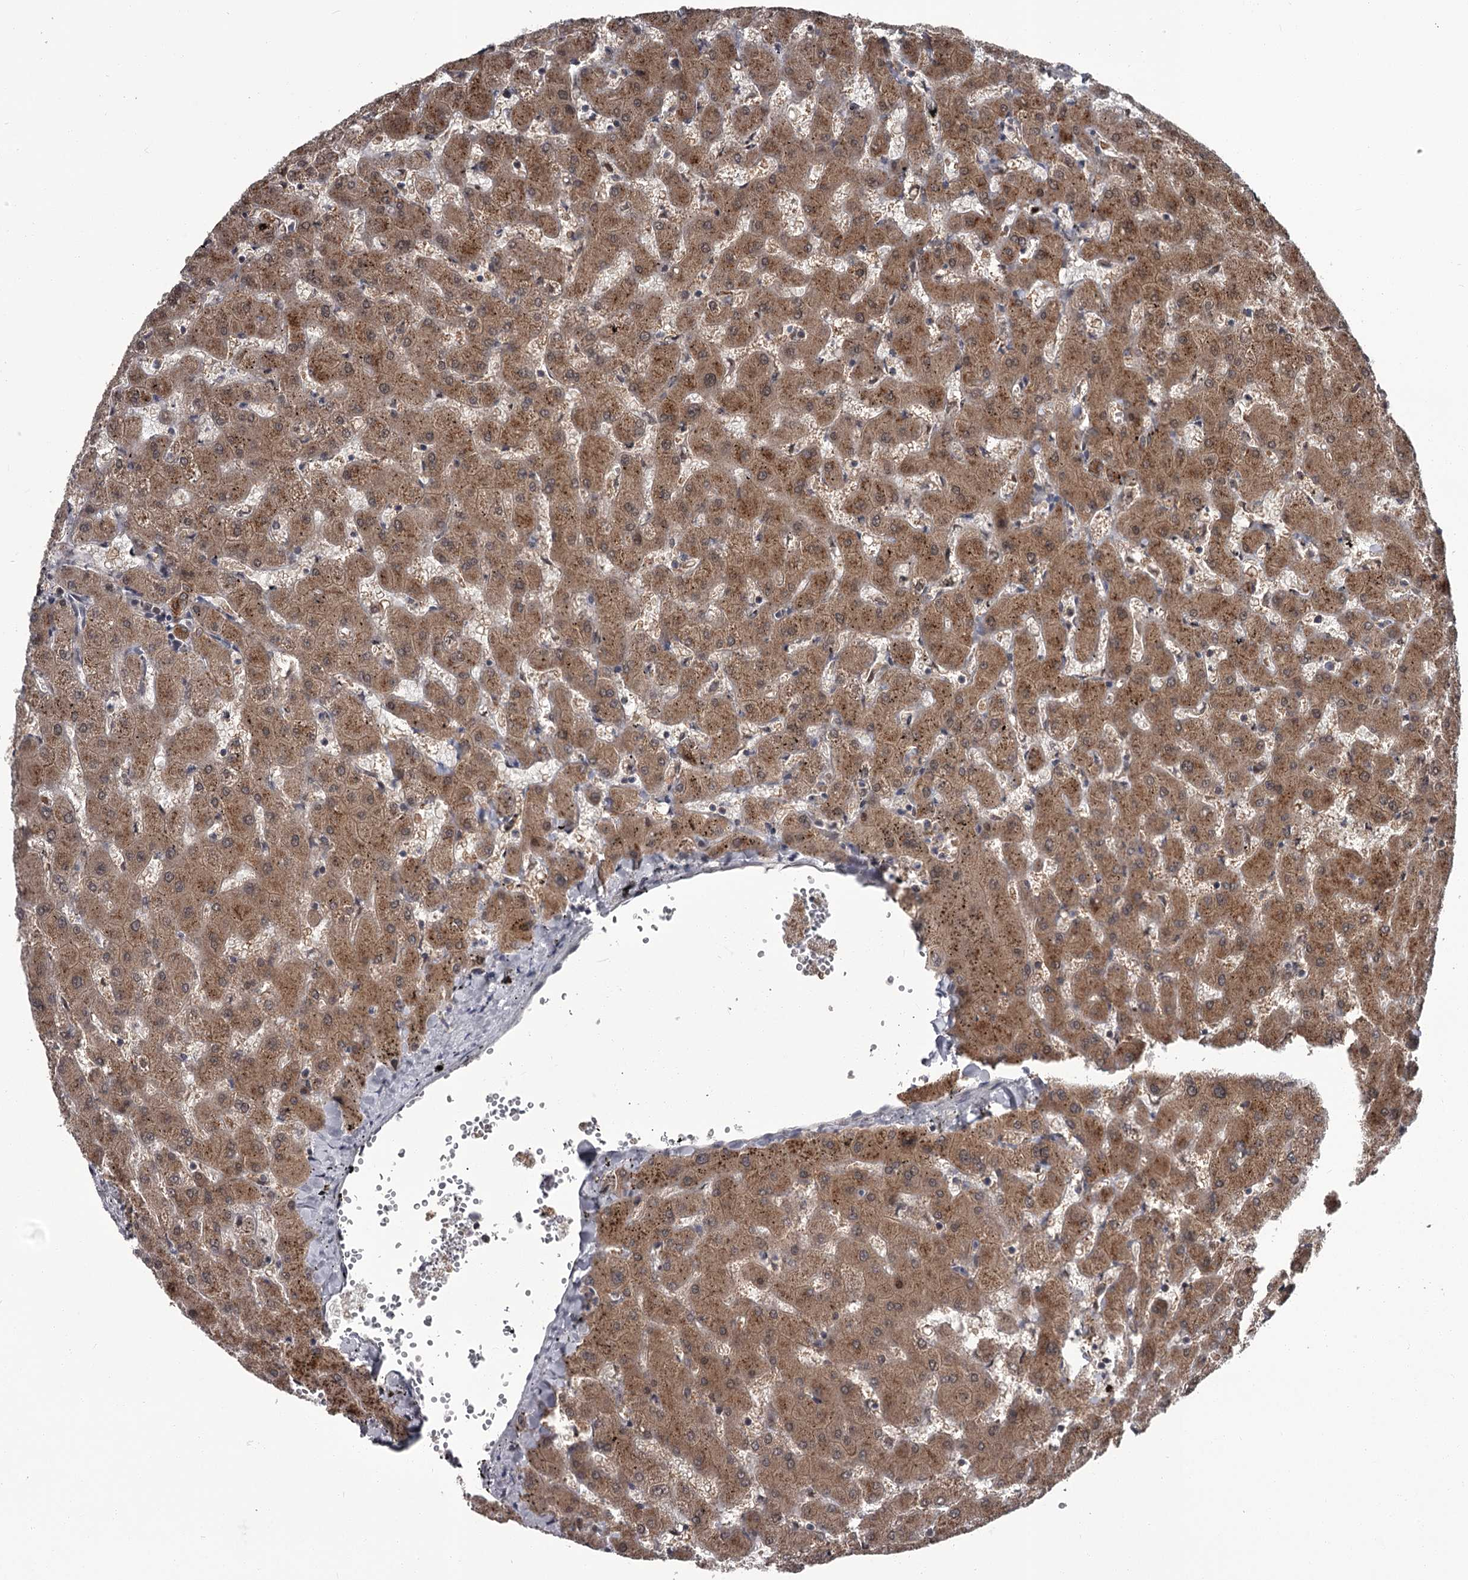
{"staining": {"intensity": "moderate", "quantity": ">75%", "location": "cytoplasmic/membranous"}, "tissue": "liver", "cell_type": "Cholangiocytes", "image_type": "normal", "snomed": [{"axis": "morphology", "description": "Normal tissue, NOS"}, {"axis": "topography", "description": "Liver"}], "caption": "High-magnification brightfield microscopy of benign liver stained with DAB (brown) and counterstained with hematoxylin (blue). cholangiocytes exhibit moderate cytoplasmic/membranous staining is identified in about>75% of cells. Using DAB (3,3'-diaminobenzidine) (brown) and hematoxylin (blue) stains, captured at high magnification using brightfield microscopy.", "gene": "DAO", "patient": {"sex": "female", "age": 63}}